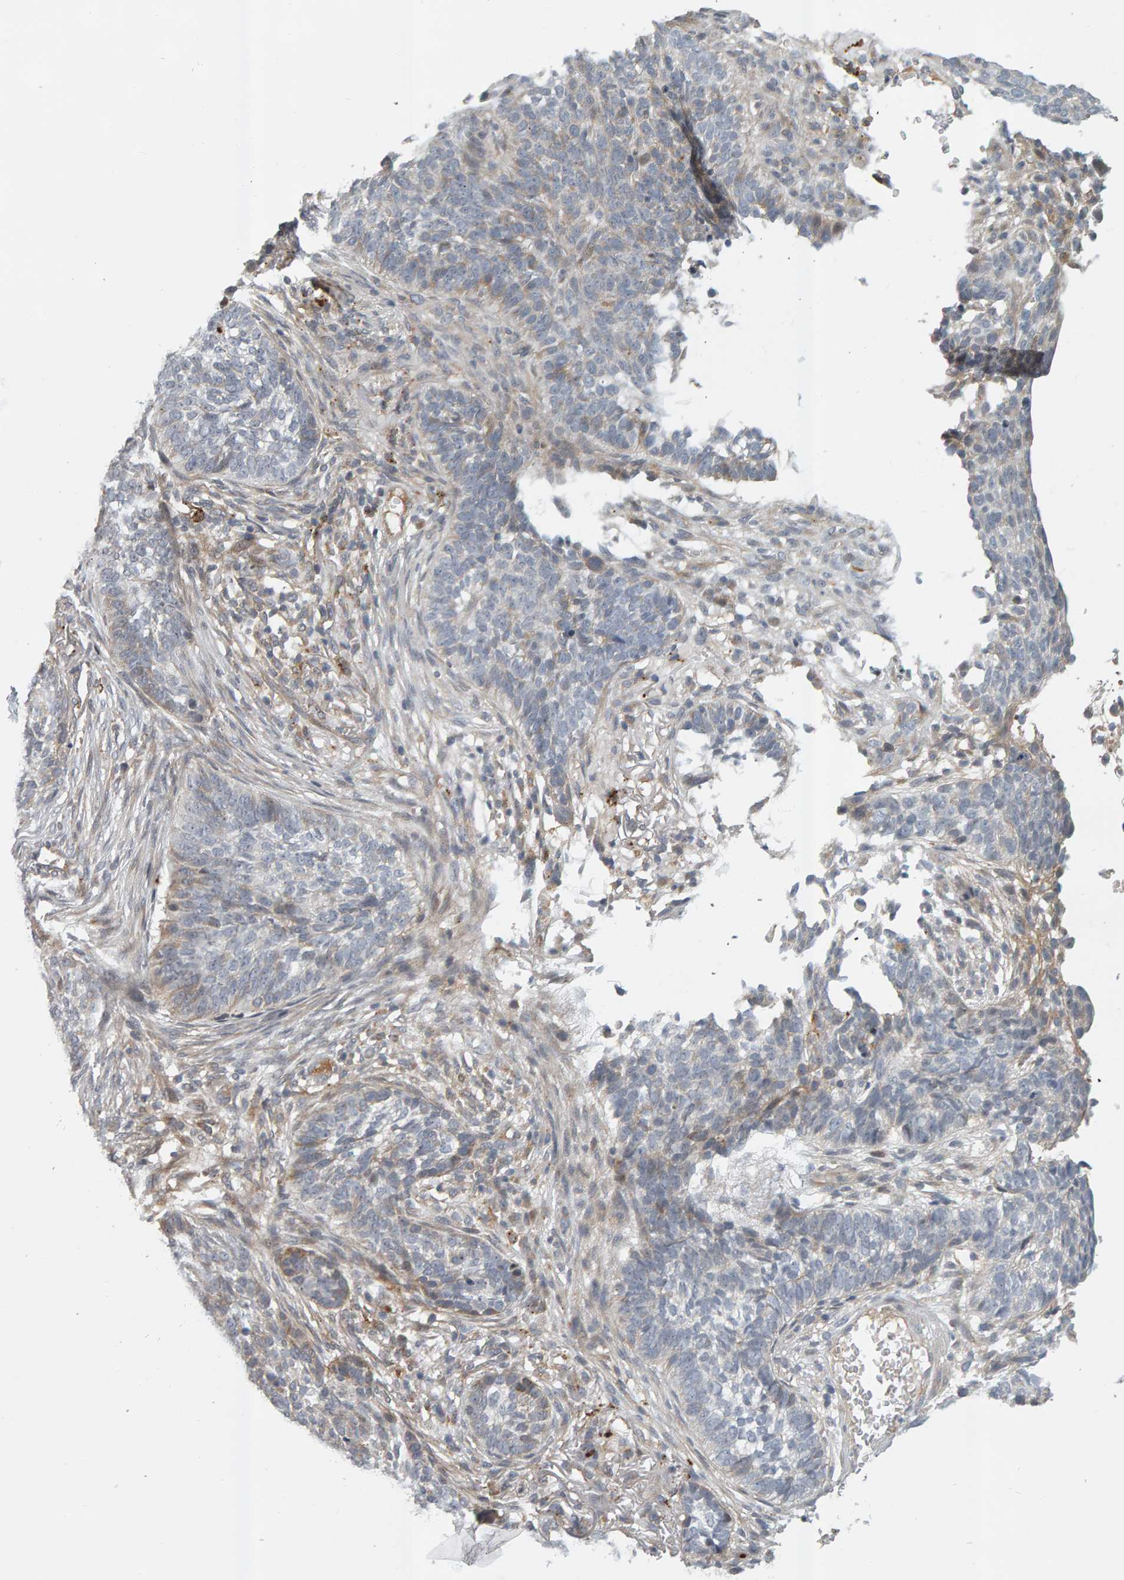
{"staining": {"intensity": "negative", "quantity": "none", "location": "none"}, "tissue": "skin cancer", "cell_type": "Tumor cells", "image_type": "cancer", "snomed": [{"axis": "morphology", "description": "Basal cell carcinoma"}, {"axis": "topography", "description": "Skin"}], "caption": "DAB (3,3'-diaminobenzidine) immunohistochemical staining of basal cell carcinoma (skin) demonstrates no significant expression in tumor cells.", "gene": "ZNF160", "patient": {"sex": "male", "age": 85}}